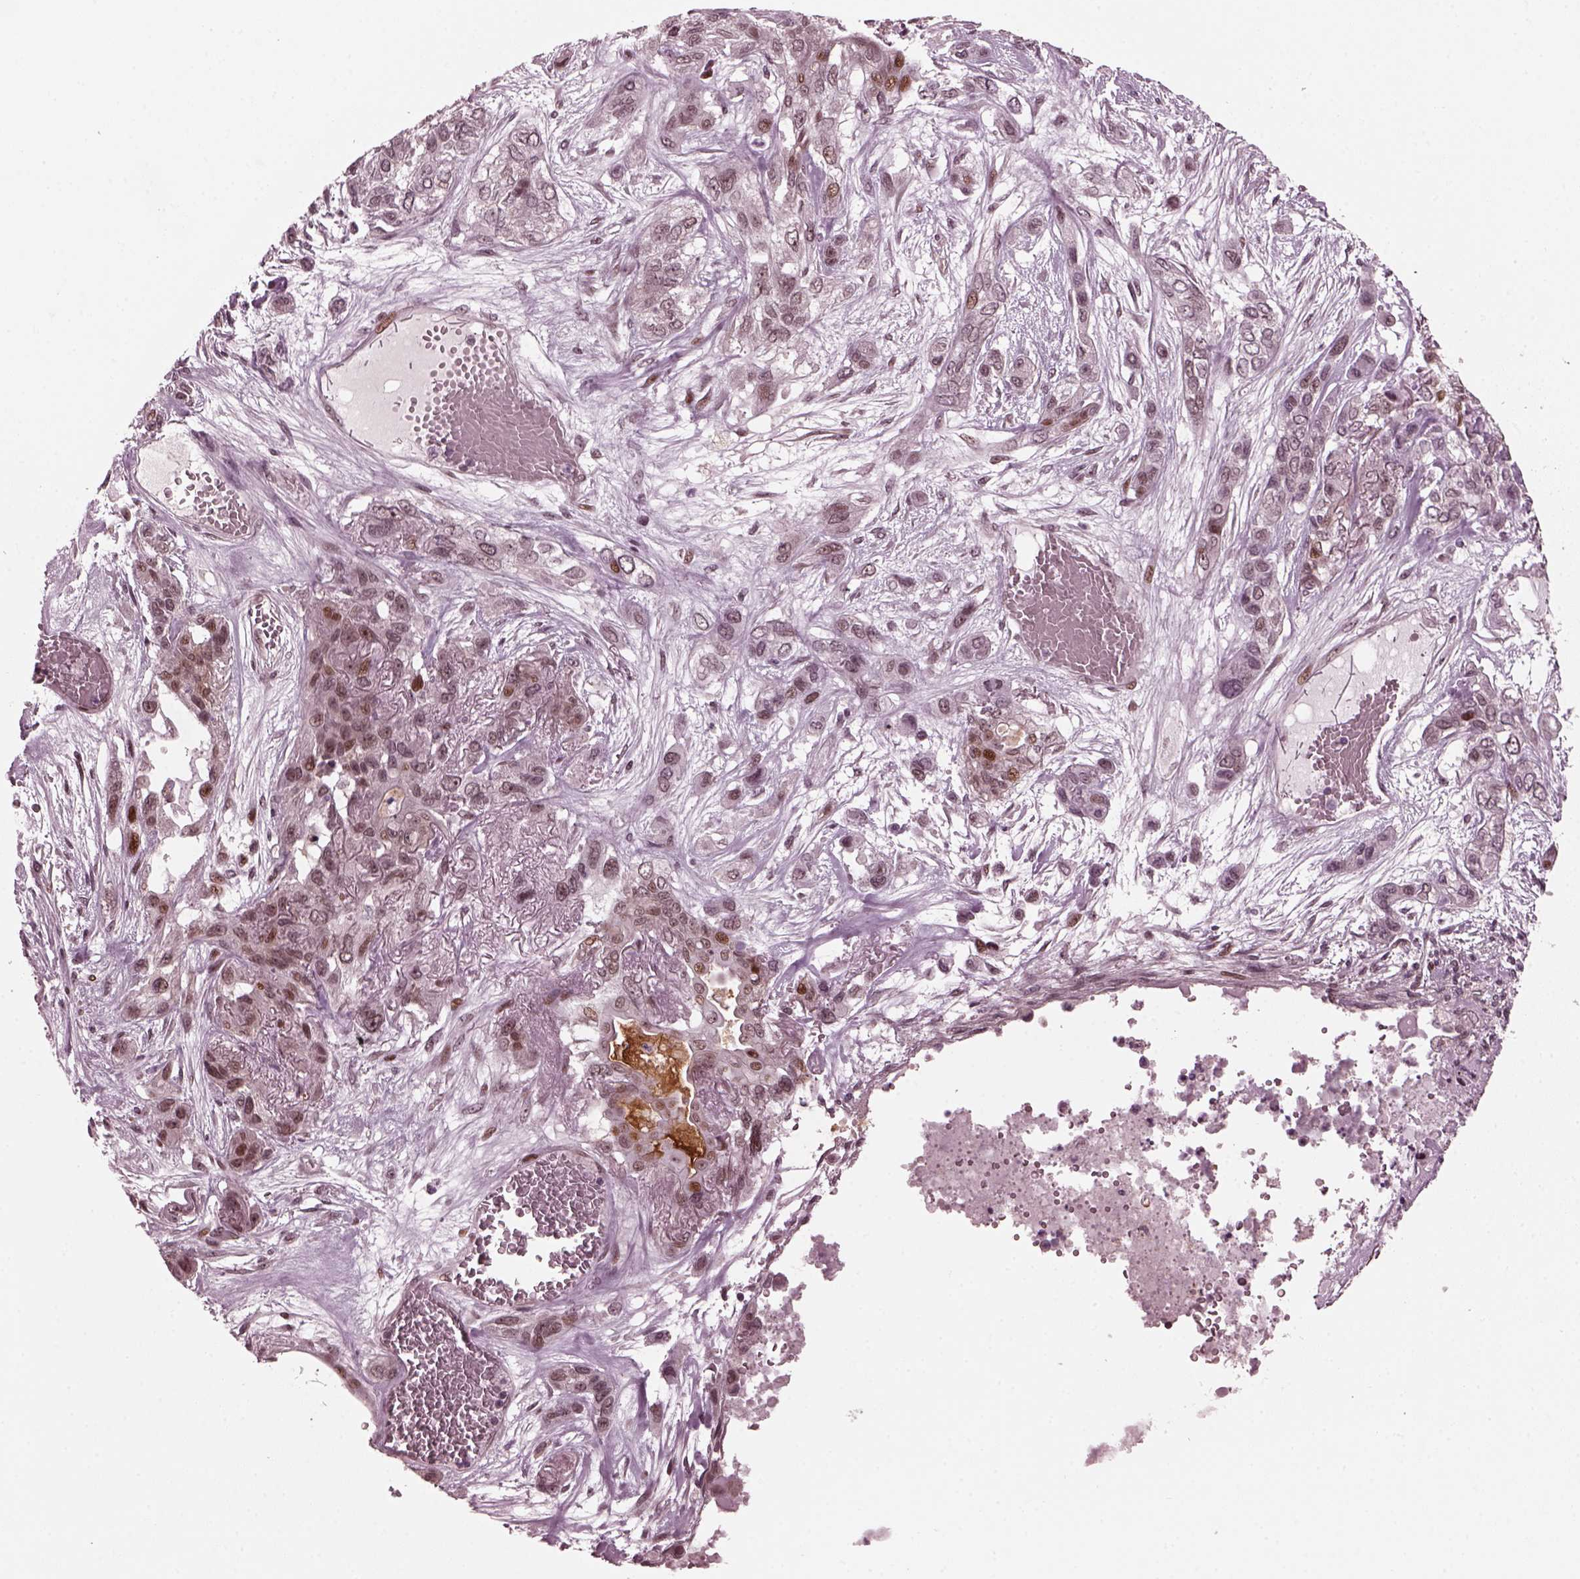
{"staining": {"intensity": "moderate", "quantity": "<25%", "location": "nuclear"}, "tissue": "lung cancer", "cell_type": "Tumor cells", "image_type": "cancer", "snomed": [{"axis": "morphology", "description": "Squamous cell carcinoma, NOS"}, {"axis": "topography", "description": "Lung"}], "caption": "Lung cancer (squamous cell carcinoma) stained with a protein marker displays moderate staining in tumor cells.", "gene": "TRIB3", "patient": {"sex": "female", "age": 70}}